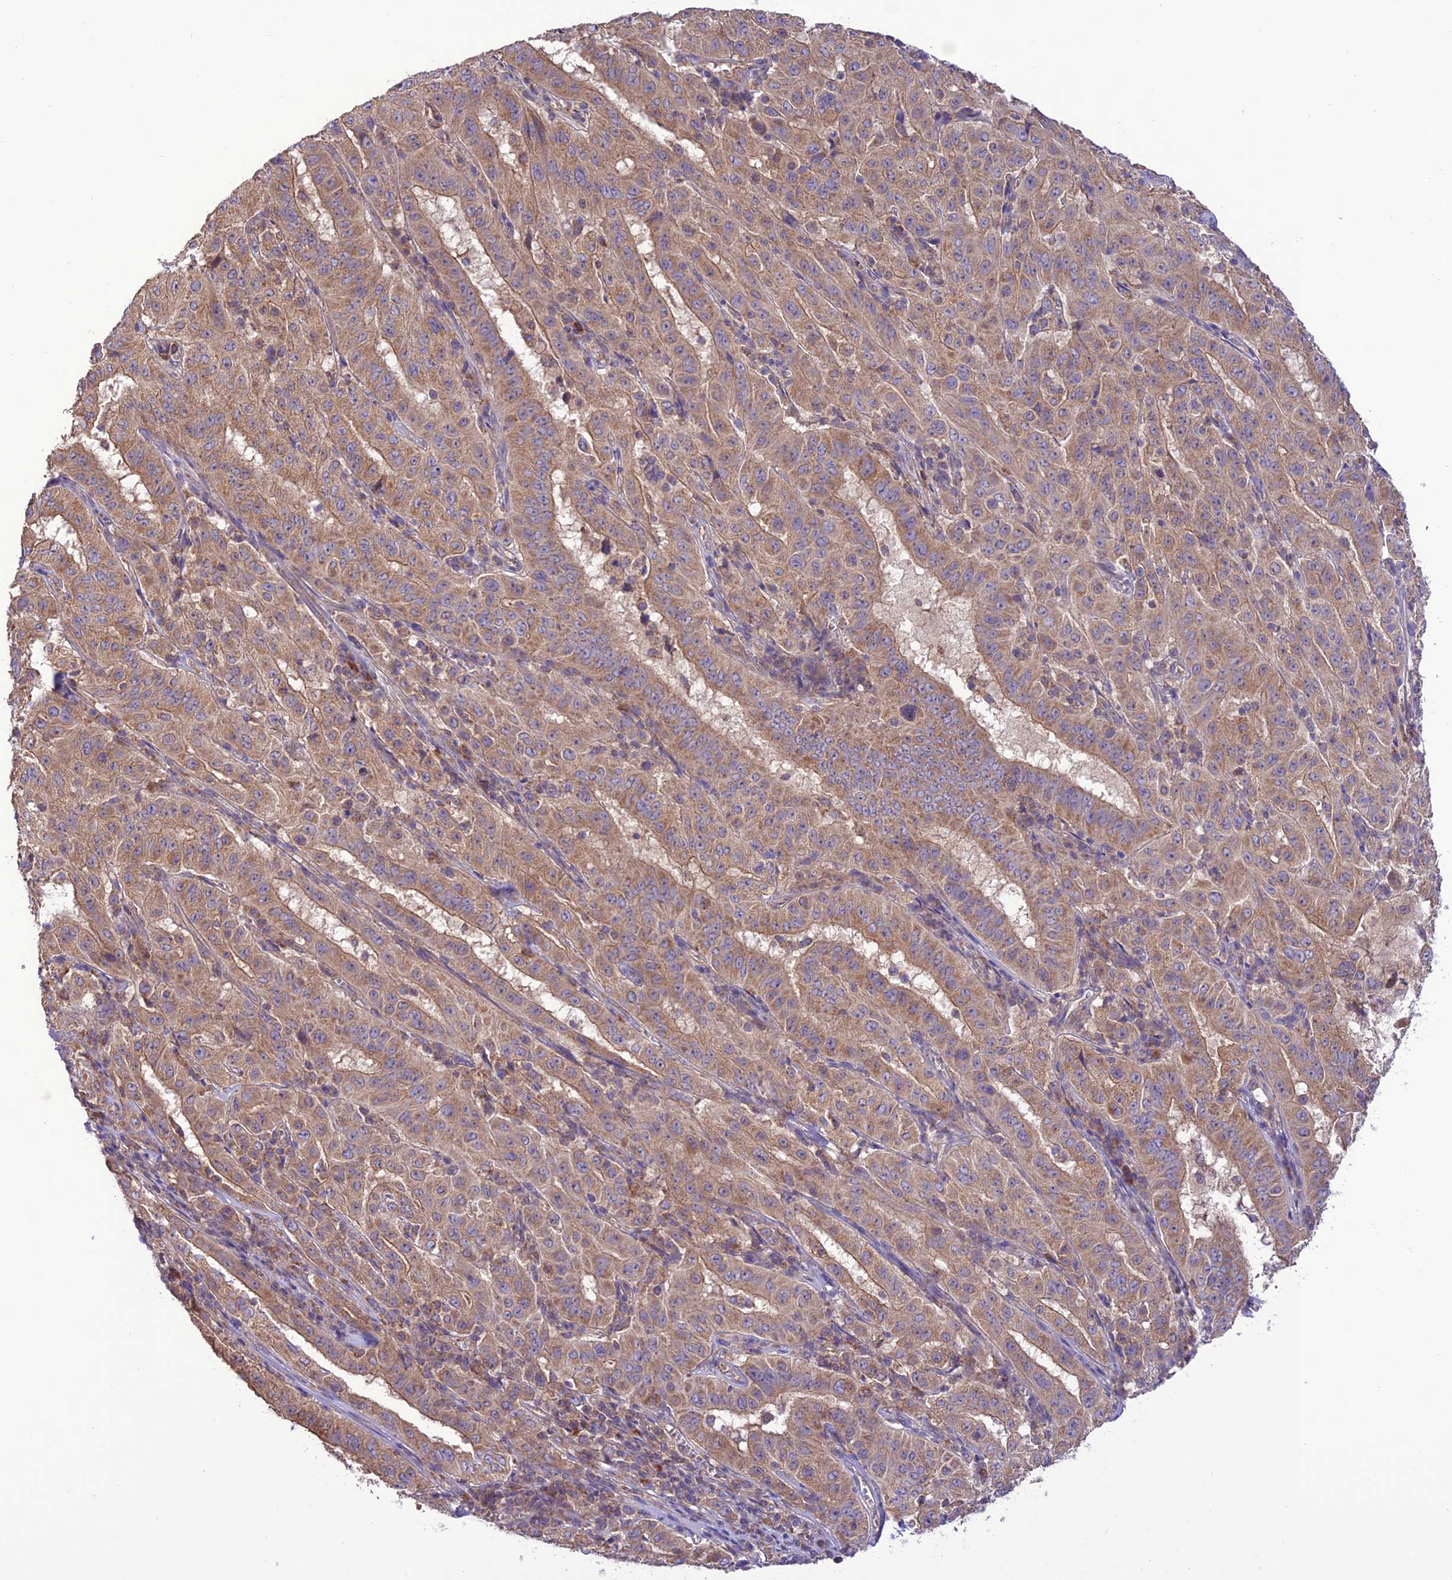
{"staining": {"intensity": "moderate", "quantity": ">75%", "location": "cytoplasmic/membranous"}, "tissue": "pancreatic cancer", "cell_type": "Tumor cells", "image_type": "cancer", "snomed": [{"axis": "morphology", "description": "Adenocarcinoma, NOS"}, {"axis": "topography", "description": "Pancreas"}], "caption": "IHC (DAB) staining of pancreatic cancer (adenocarcinoma) exhibits moderate cytoplasmic/membranous protein expression in approximately >75% of tumor cells.", "gene": "NDUFAF1", "patient": {"sex": "male", "age": 63}}